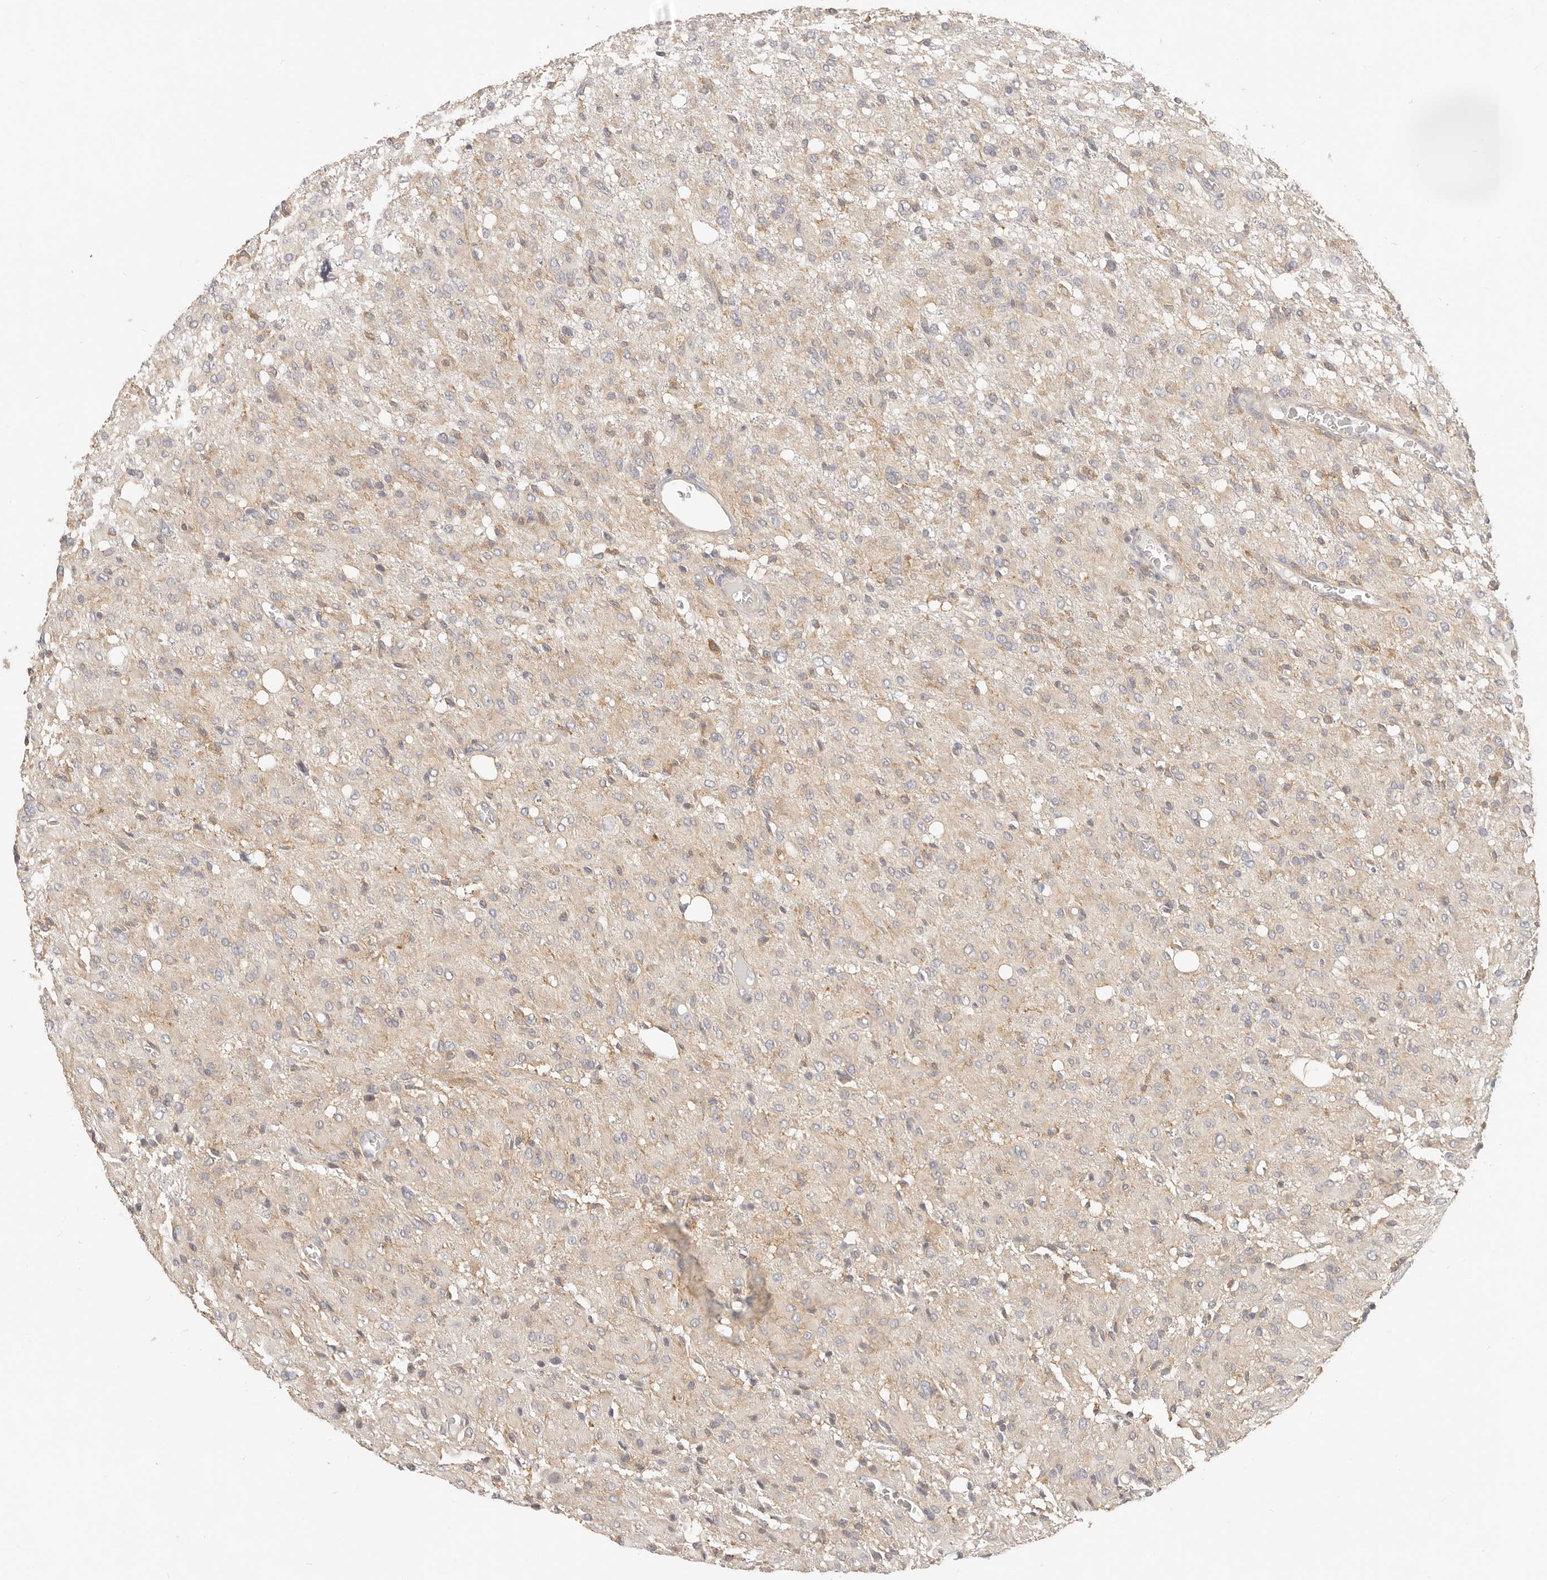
{"staining": {"intensity": "weak", "quantity": "<25%", "location": "cytoplasmic/membranous"}, "tissue": "glioma", "cell_type": "Tumor cells", "image_type": "cancer", "snomed": [{"axis": "morphology", "description": "Glioma, malignant, High grade"}, {"axis": "topography", "description": "Brain"}], "caption": "High magnification brightfield microscopy of malignant glioma (high-grade) stained with DAB (brown) and counterstained with hematoxylin (blue): tumor cells show no significant expression. The staining is performed using DAB (3,3'-diaminobenzidine) brown chromogen with nuclei counter-stained in using hematoxylin.", "gene": "DTNBP1", "patient": {"sex": "female", "age": 59}}